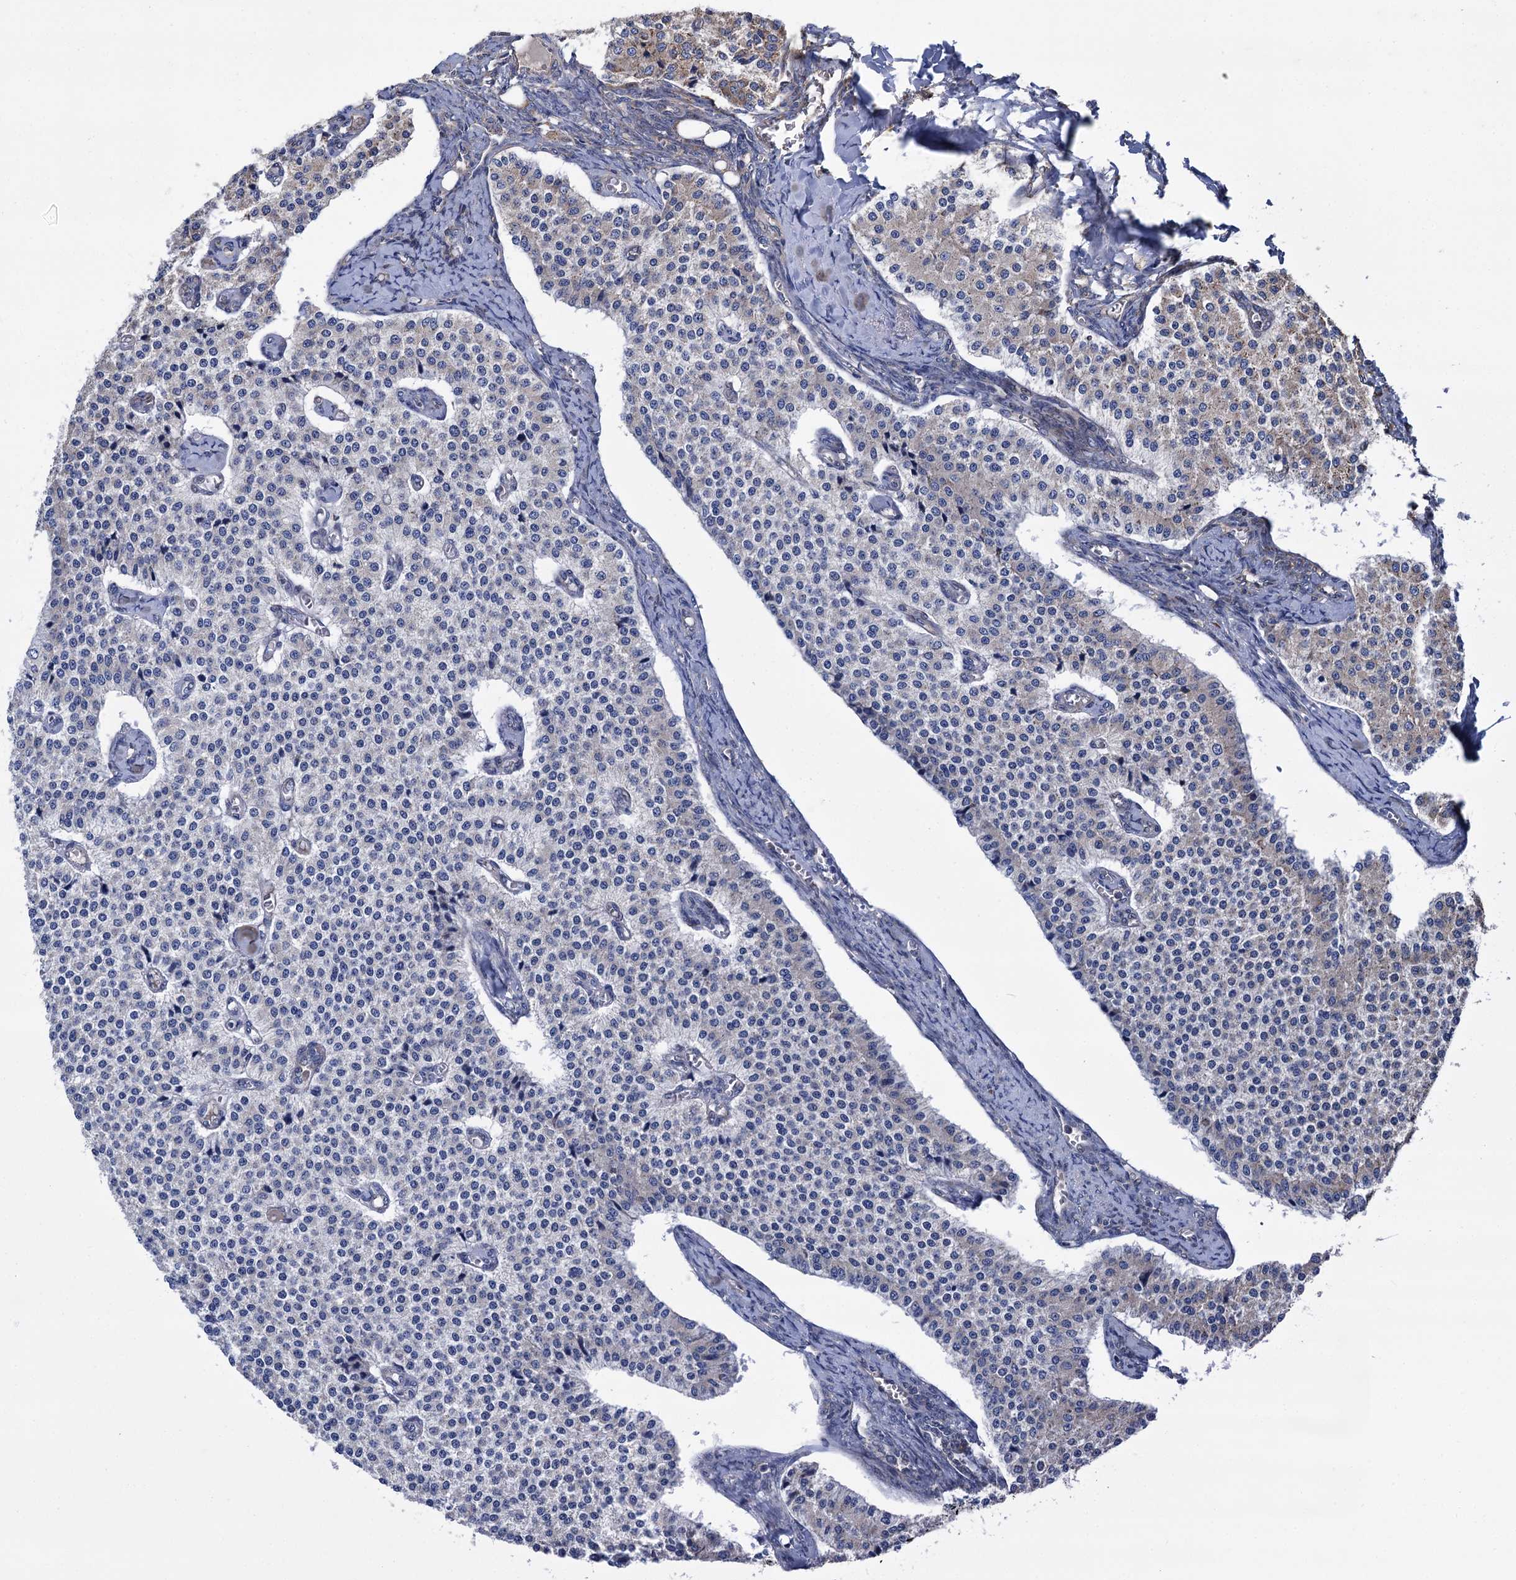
{"staining": {"intensity": "negative", "quantity": "none", "location": "none"}, "tissue": "carcinoid", "cell_type": "Tumor cells", "image_type": "cancer", "snomed": [{"axis": "morphology", "description": "Carcinoid, malignant, NOS"}, {"axis": "topography", "description": "Colon"}], "caption": "This is an immunohistochemistry (IHC) histopathology image of malignant carcinoid. There is no expression in tumor cells.", "gene": "LINS1", "patient": {"sex": "female", "age": 52}}